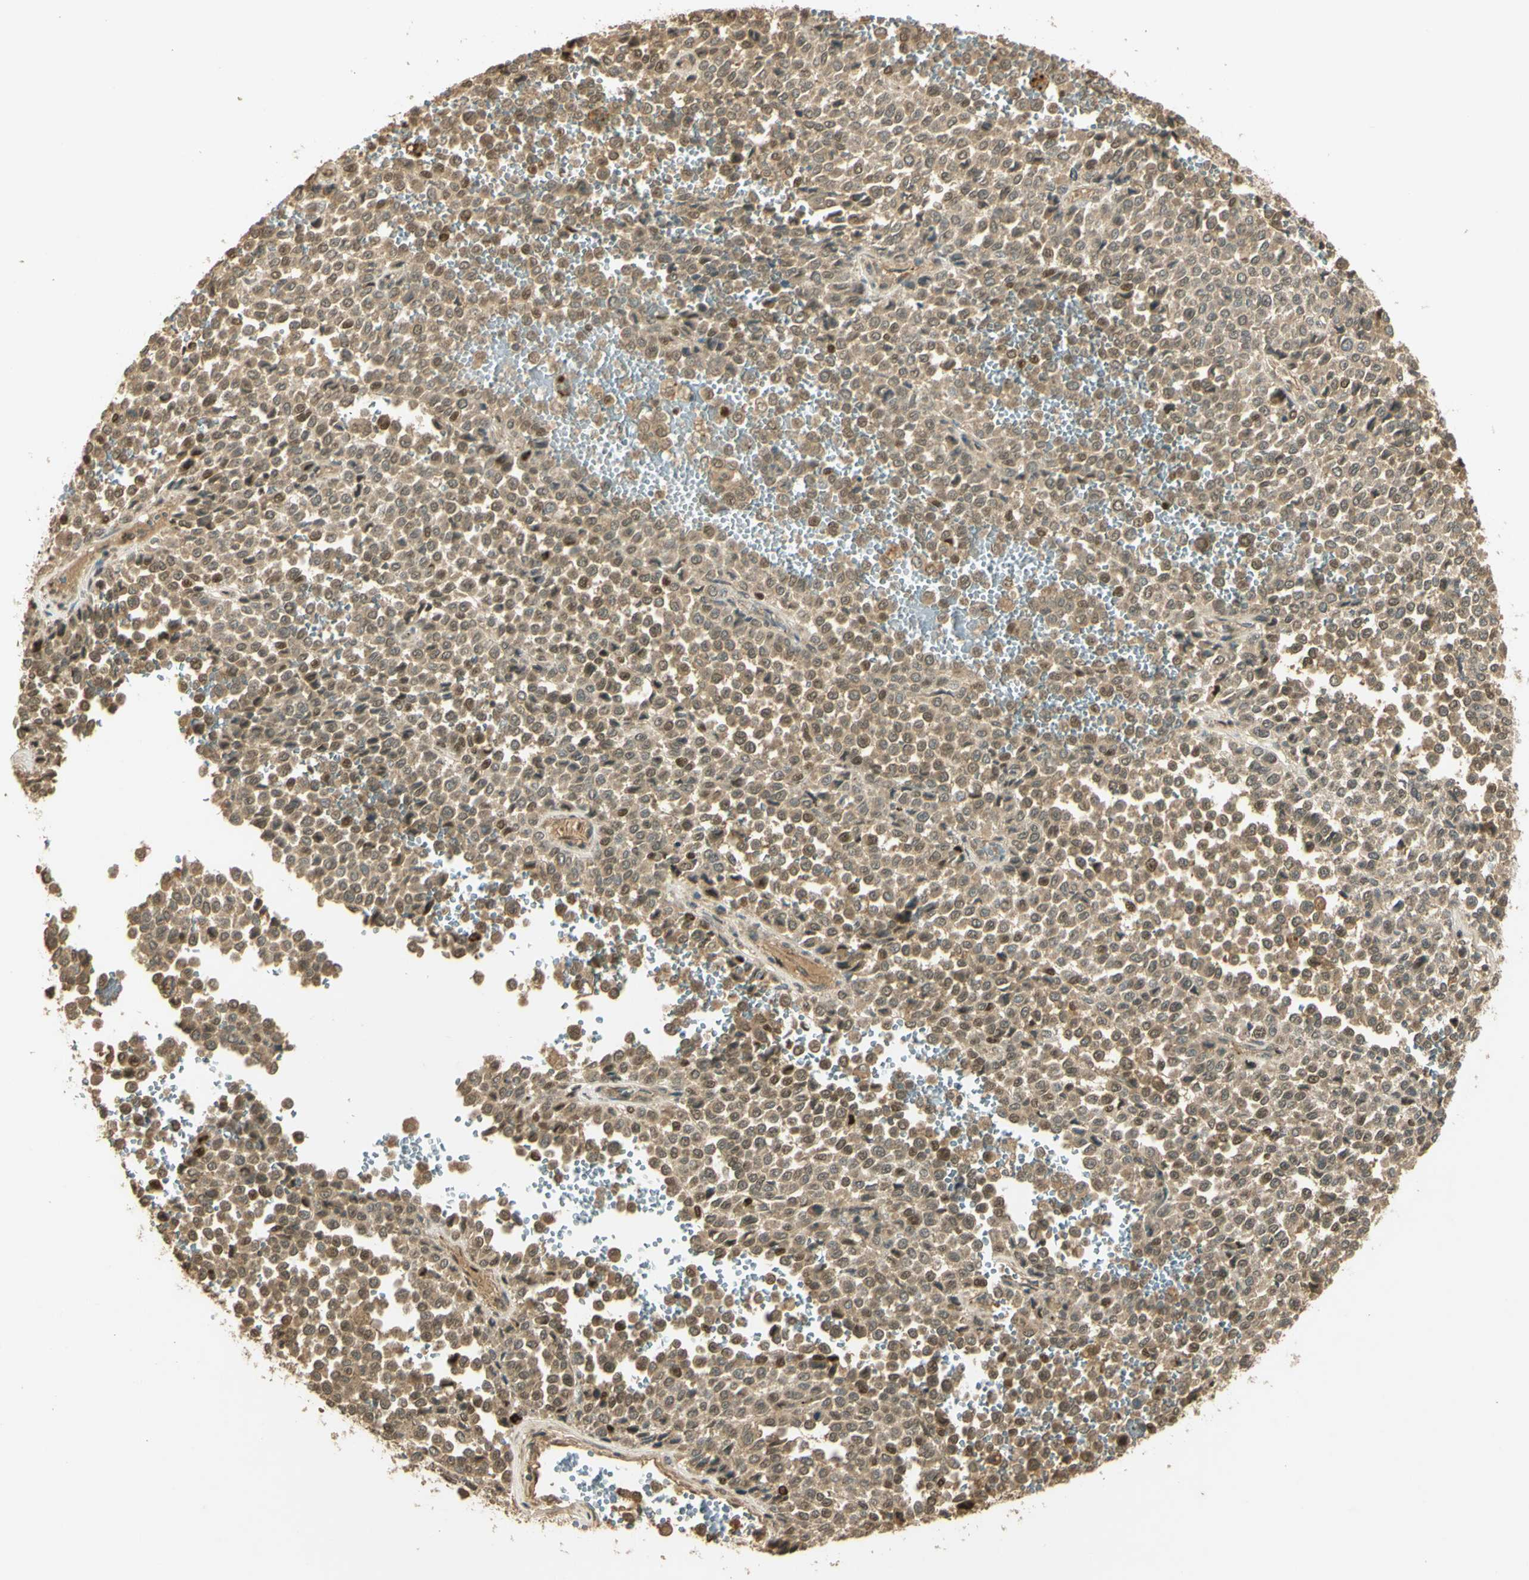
{"staining": {"intensity": "weak", "quantity": ">75%", "location": "cytoplasmic/membranous,nuclear"}, "tissue": "melanoma", "cell_type": "Tumor cells", "image_type": "cancer", "snomed": [{"axis": "morphology", "description": "Malignant melanoma, Metastatic site"}, {"axis": "topography", "description": "Pancreas"}], "caption": "Protein expression analysis of human melanoma reveals weak cytoplasmic/membranous and nuclear expression in approximately >75% of tumor cells.", "gene": "GMEB2", "patient": {"sex": "female", "age": 30}}